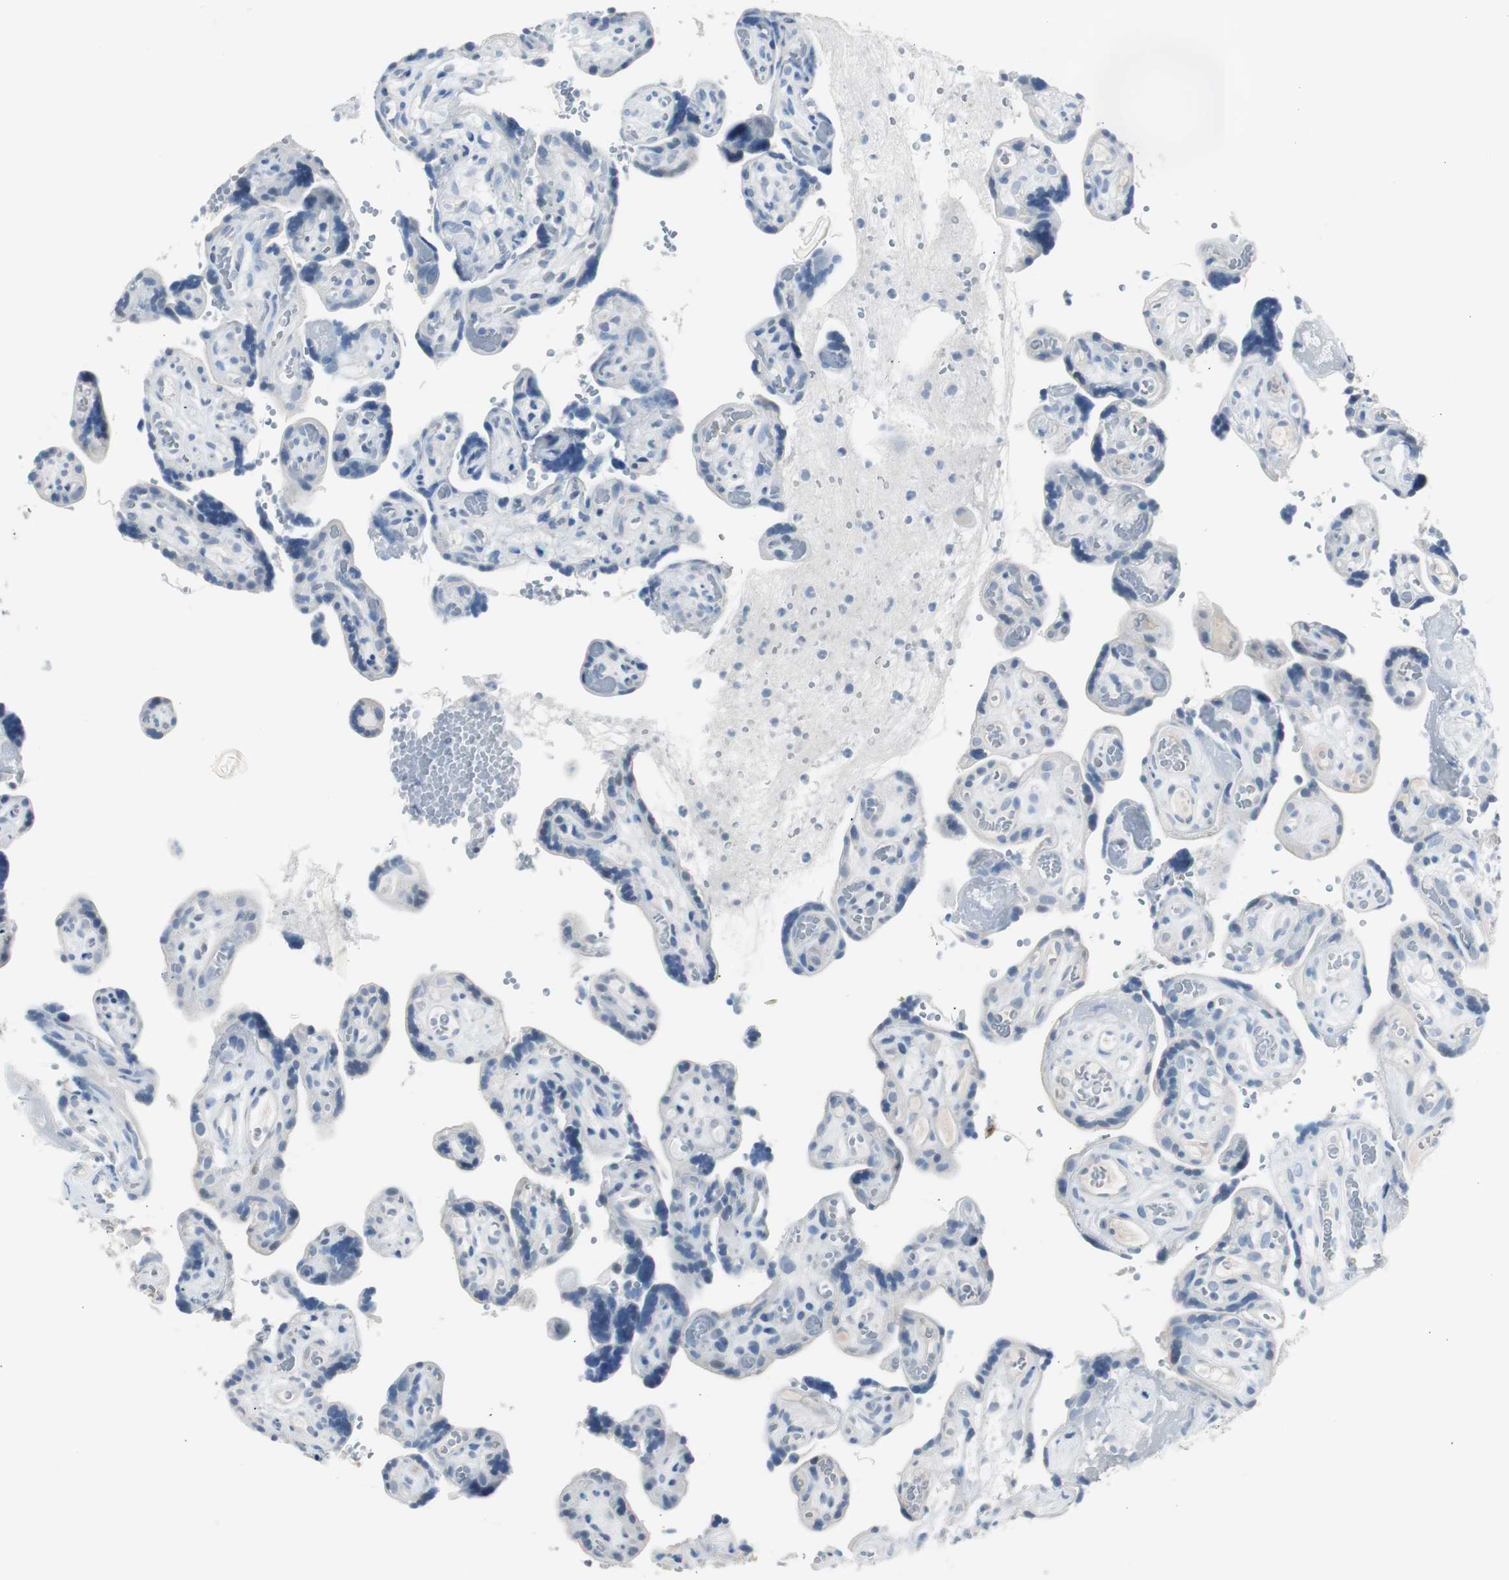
{"staining": {"intensity": "negative", "quantity": "none", "location": "none"}, "tissue": "placenta", "cell_type": "Decidual cells", "image_type": "normal", "snomed": [{"axis": "morphology", "description": "Normal tissue, NOS"}, {"axis": "topography", "description": "Placenta"}], "caption": "IHC micrograph of benign placenta: human placenta stained with DAB (3,3'-diaminobenzidine) reveals no significant protein positivity in decidual cells.", "gene": "S100A7A", "patient": {"sex": "female", "age": 30}}